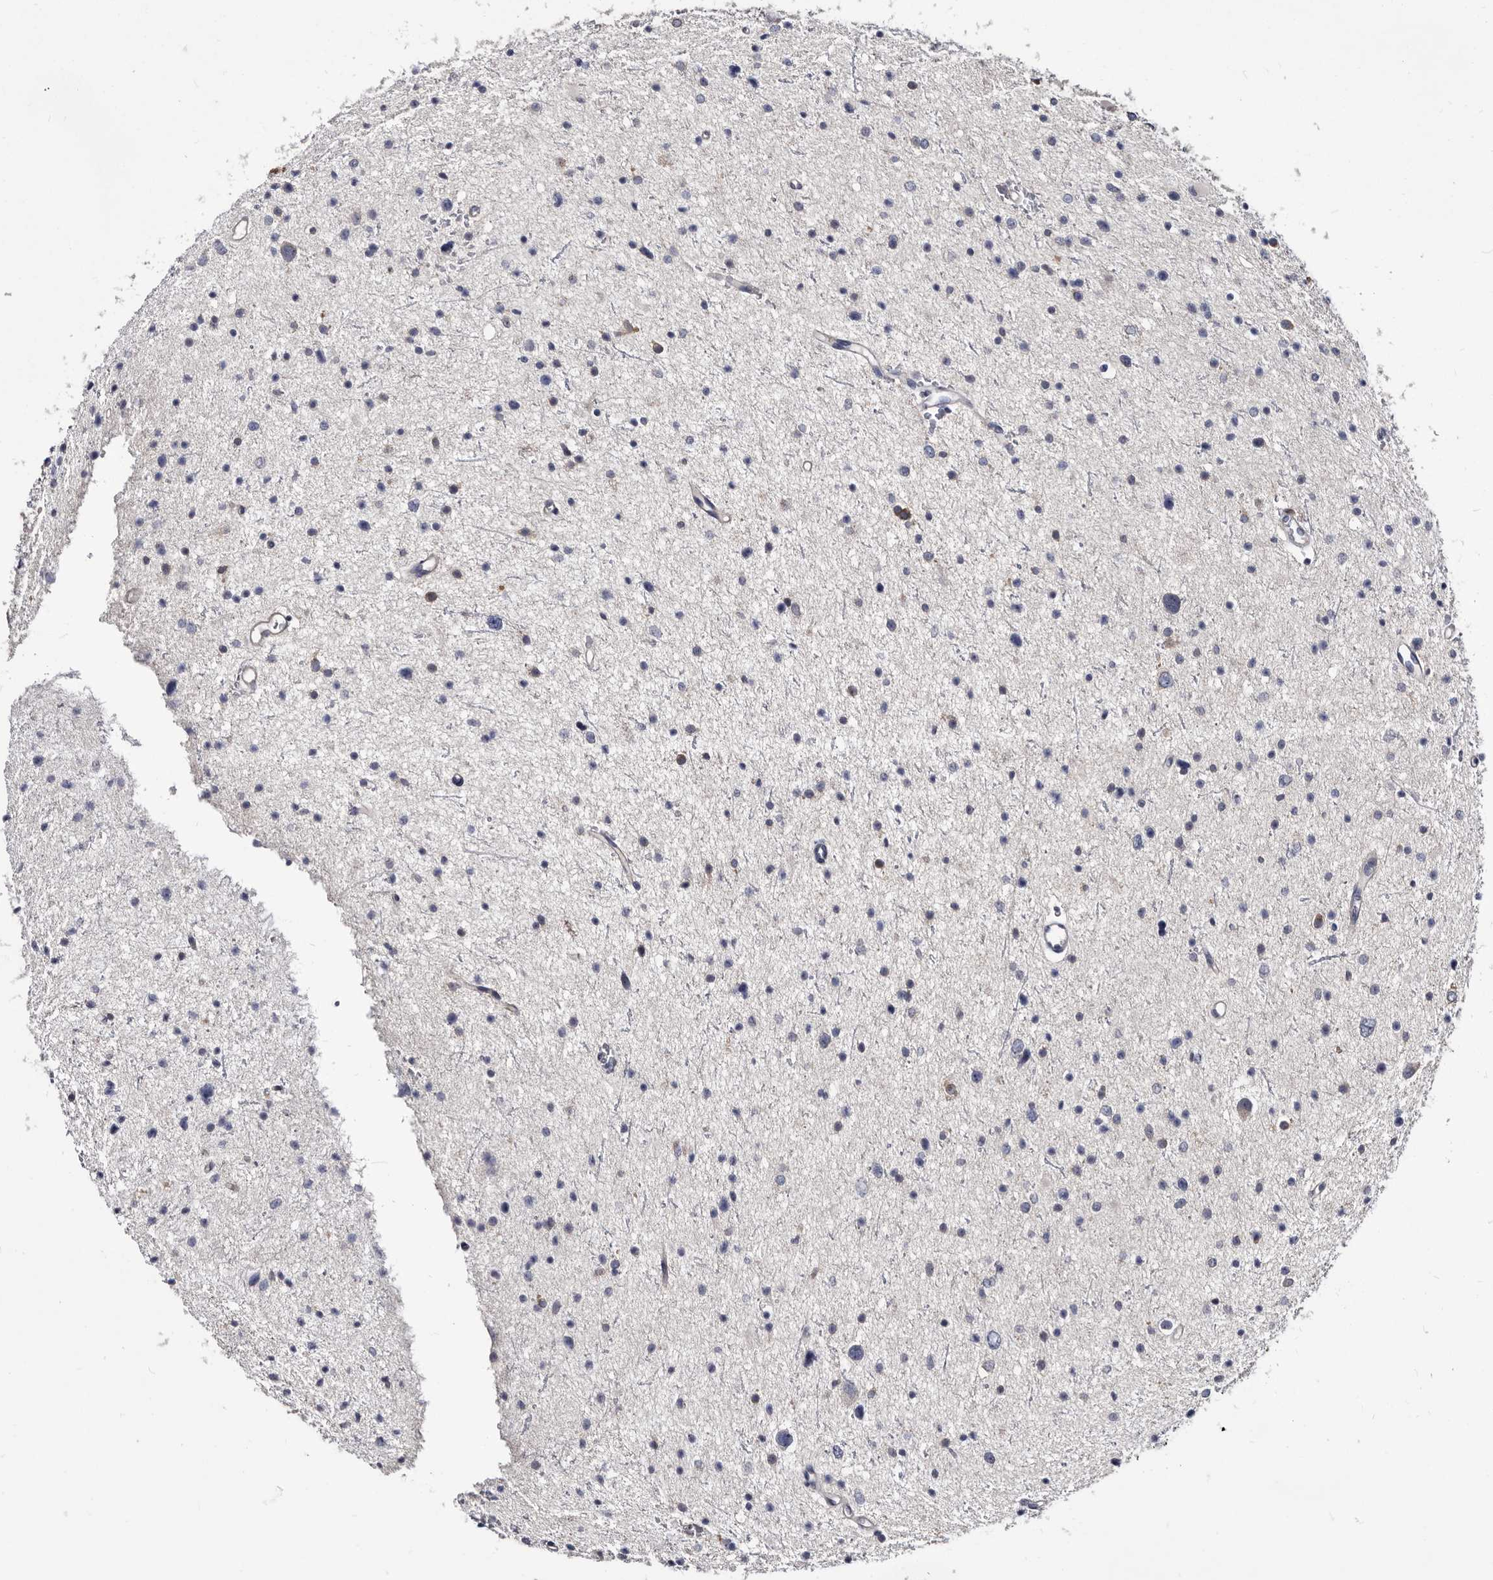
{"staining": {"intensity": "weak", "quantity": "<25%", "location": "cytoplasmic/membranous"}, "tissue": "glioma", "cell_type": "Tumor cells", "image_type": "cancer", "snomed": [{"axis": "morphology", "description": "Glioma, malignant, Low grade"}, {"axis": "topography", "description": "Brain"}], "caption": "Immunohistochemistry of malignant low-grade glioma reveals no staining in tumor cells. Brightfield microscopy of immunohistochemistry stained with DAB (brown) and hematoxylin (blue), captured at high magnification.", "gene": "ABCF2", "patient": {"sex": "female", "age": 37}}